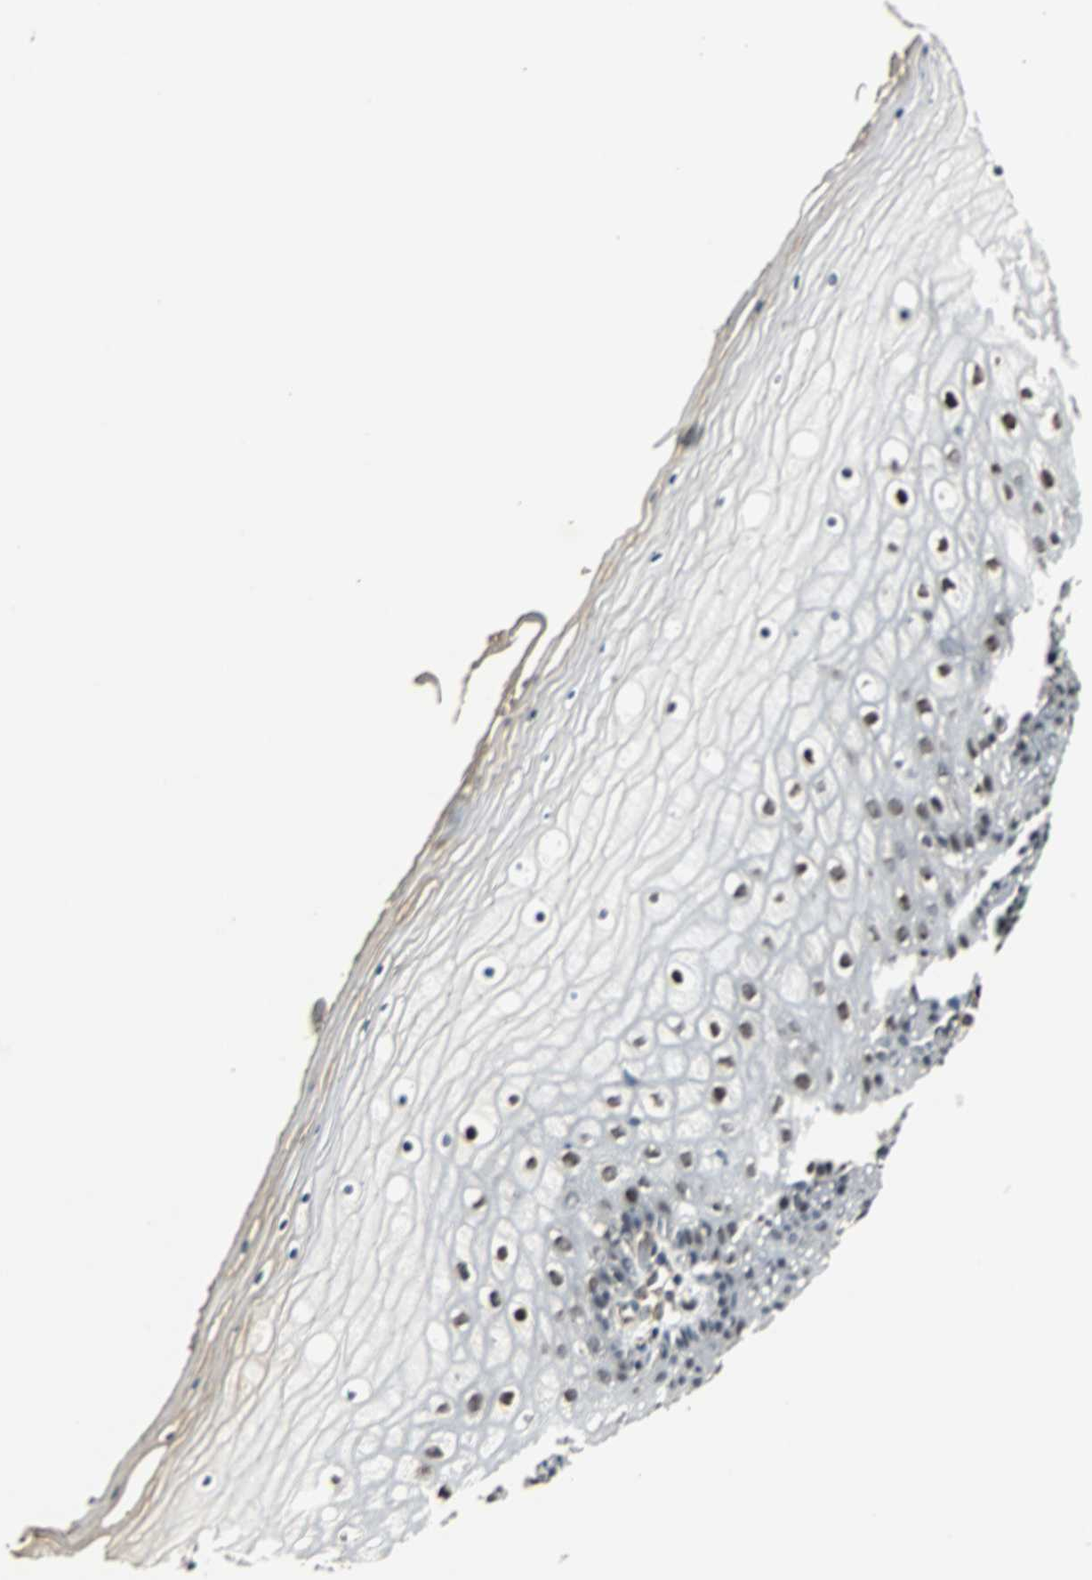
{"staining": {"intensity": "moderate", "quantity": ">75%", "location": "nuclear"}, "tissue": "vagina", "cell_type": "Squamous epithelial cells", "image_type": "normal", "snomed": [{"axis": "morphology", "description": "Normal tissue, NOS"}, {"axis": "topography", "description": "Vagina"}], "caption": "DAB (3,3'-diaminobenzidine) immunohistochemical staining of benign human vagina exhibits moderate nuclear protein positivity in approximately >75% of squamous epithelial cells. (brown staining indicates protein expression, while blue staining denotes nuclei).", "gene": "TAF5", "patient": {"sex": "female", "age": 46}}